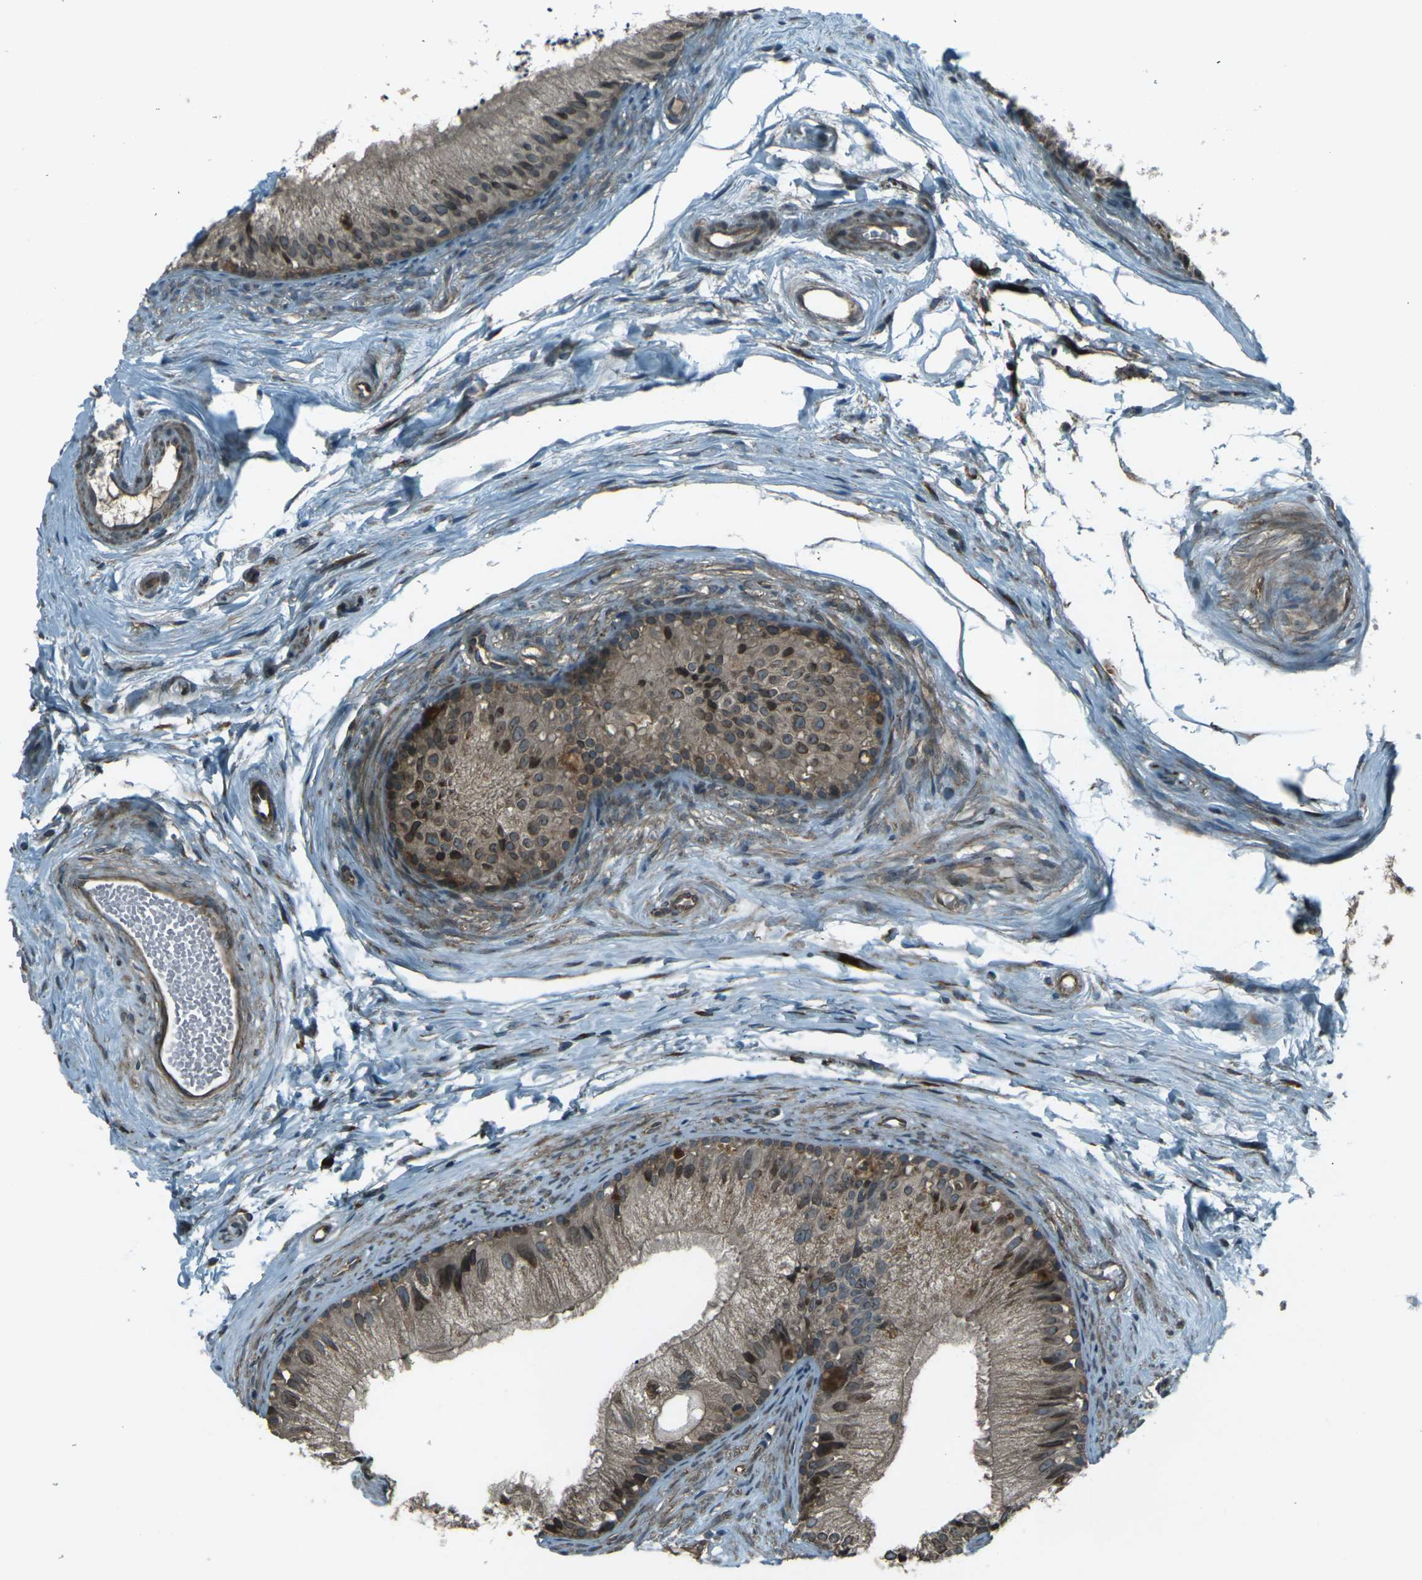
{"staining": {"intensity": "moderate", "quantity": ">75%", "location": "cytoplasmic/membranous,nuclear"}, "tissue": "epididymis", "cell_type": "Glandular cells", "image_type": "normal", "snomed": [{"axis": "morphology", "description": "Normal tissue, NOS"}, {"axis": "topography", "description": "Epididymis"}], "caption": "The photomicrograph displays a brown stain indicating the presence of a protein in the cytoplasmic/membranous,nuclear of glandular cells in epididymis. Nuclei are stained in blue.", "gene": "LSMEM1", "patient": {"sex": "male", "age": 56}}